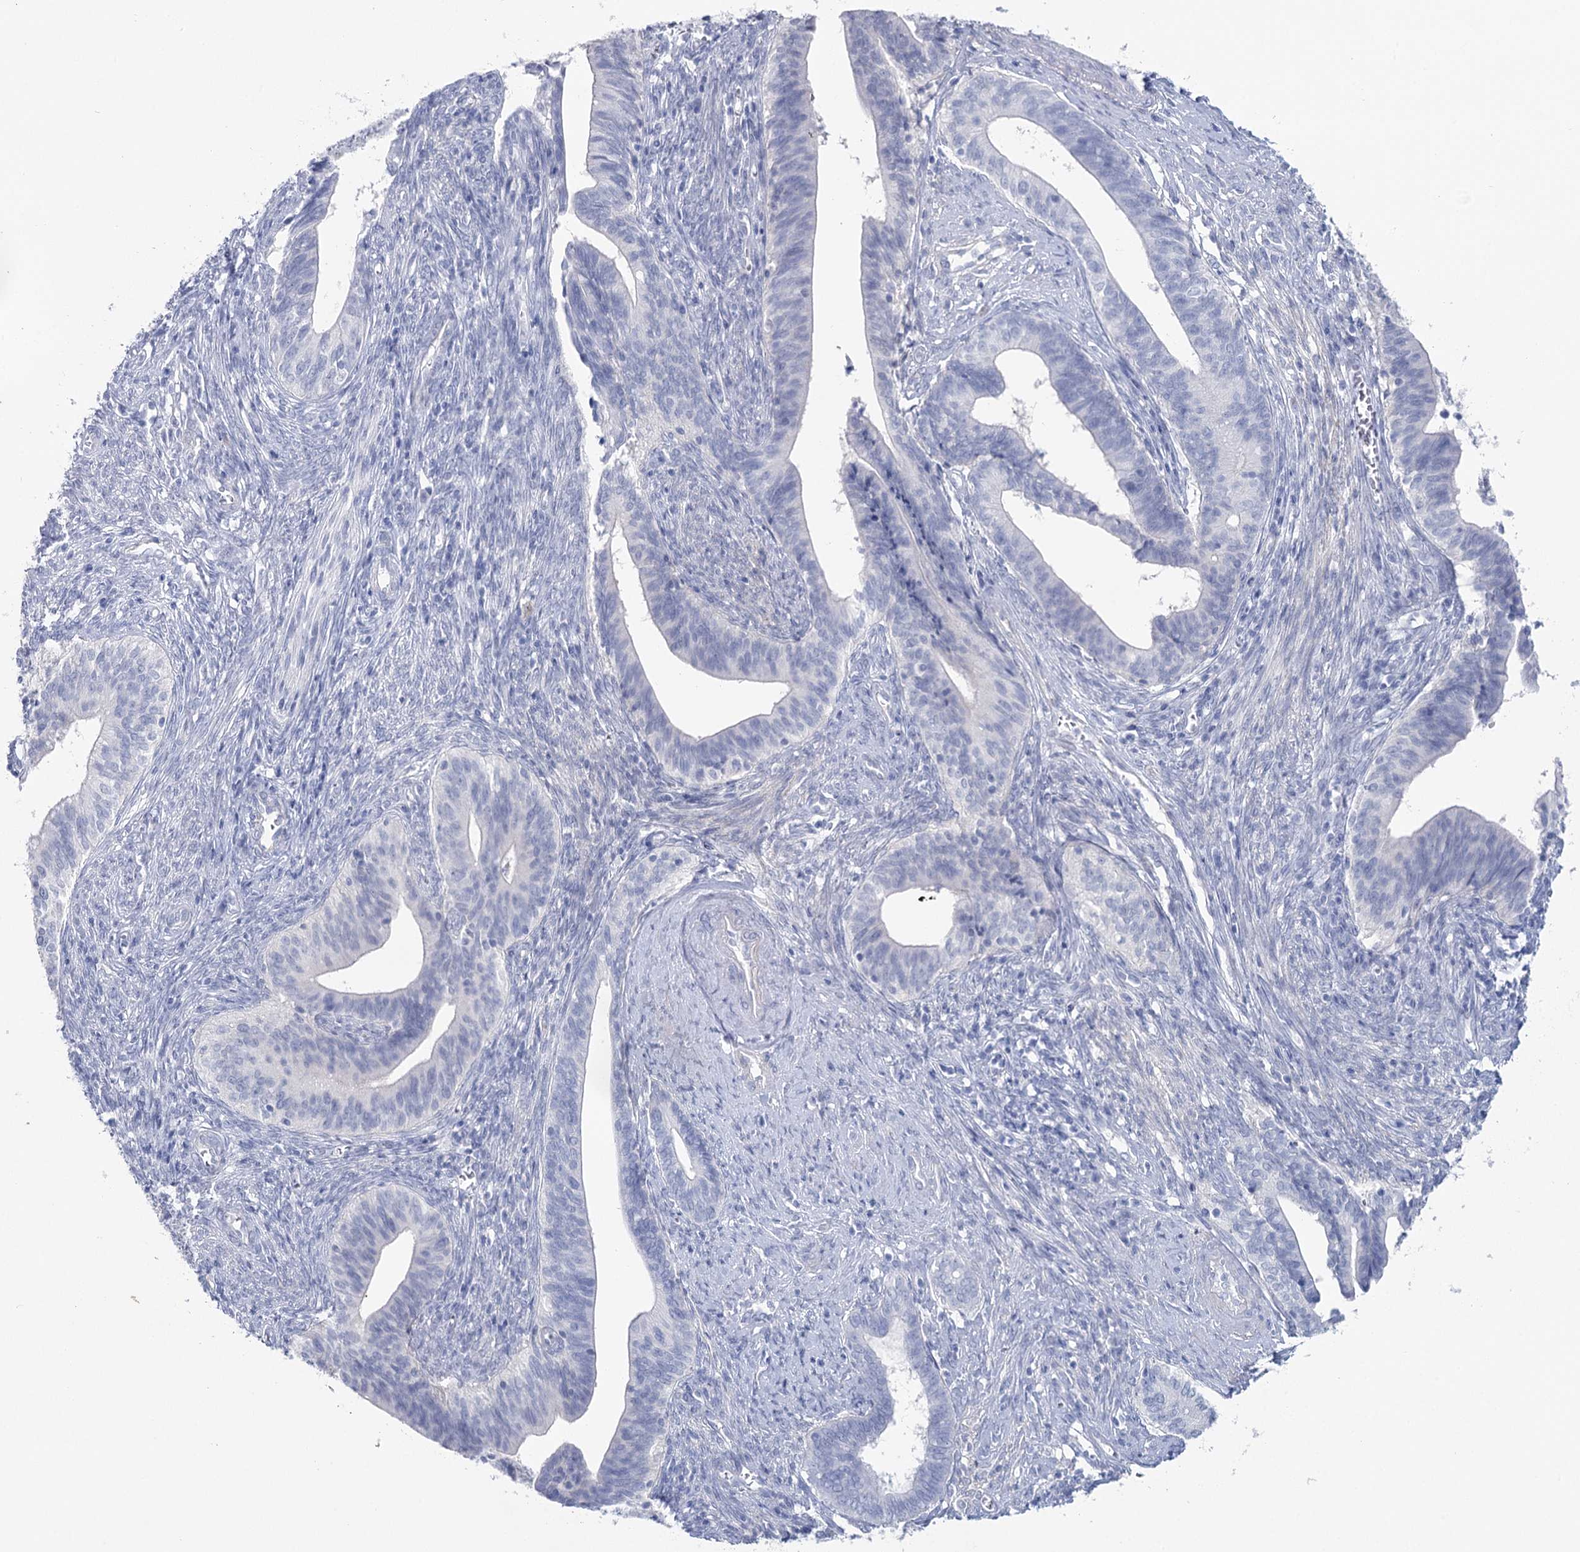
{"staining": {"intensity": "negative", "quantity": "none", "location": "none"}, "tissue": "cervical cancer", "cell_type": "Tumor cells", "image_type": "cancer", "snomed": [{"axis": "morphology", "description": "Adenocarcinoma, NOS"}, {"axis": "topography", "description": "Cervix"}], "caption": "Protein analysis of cervical cancer displays no significant expression in tumor cells.", "gene": "CCDC88A", "patient": {"sex": "female", "age": 44}}